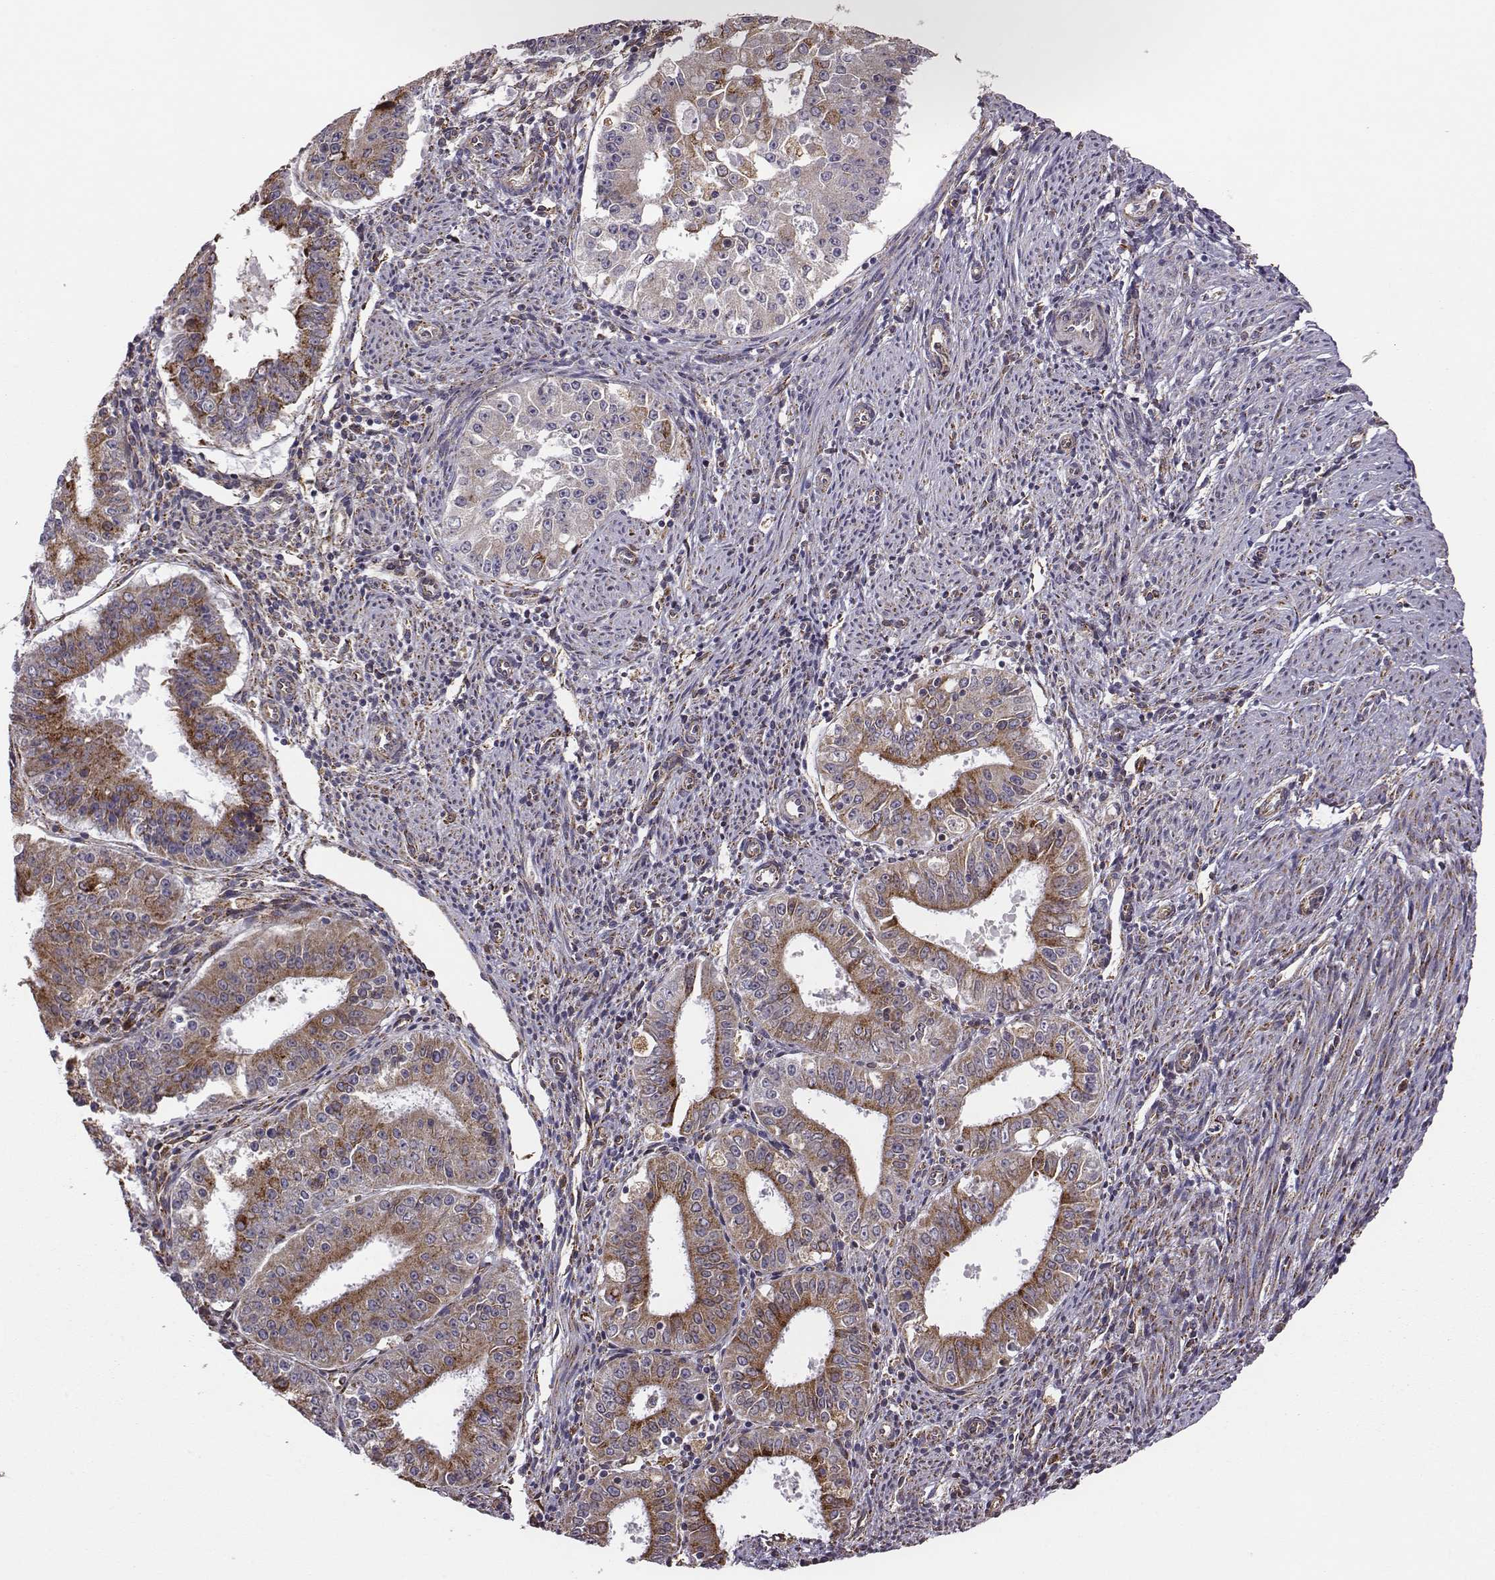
{"staining": {"intensity": "moderate", "quantity": ">75%", "location": "cytoplasmic/membranous"}, "tissue": "ovarian cancer", "cell_type": "Tumor cells", "image_type": "cancer", "snomed": [{"axis": "morphology", "description": "Carcinoma, endometroid"}, {"axis": "topography", "description": "Ovary"}], "caption": "Immunohistochemistry photomicrograph of neoplastic tissue: human ovarian endometroid carcinoma stained using IHC displays medium levels of moderate protein expression localized specifically in the cytoplasmic/membranous of tumor cells, appearing as a cytoplasmic/membranous brown color.", "gene": "SELENOI", "patient": {"sex": "female", "age": 42}}